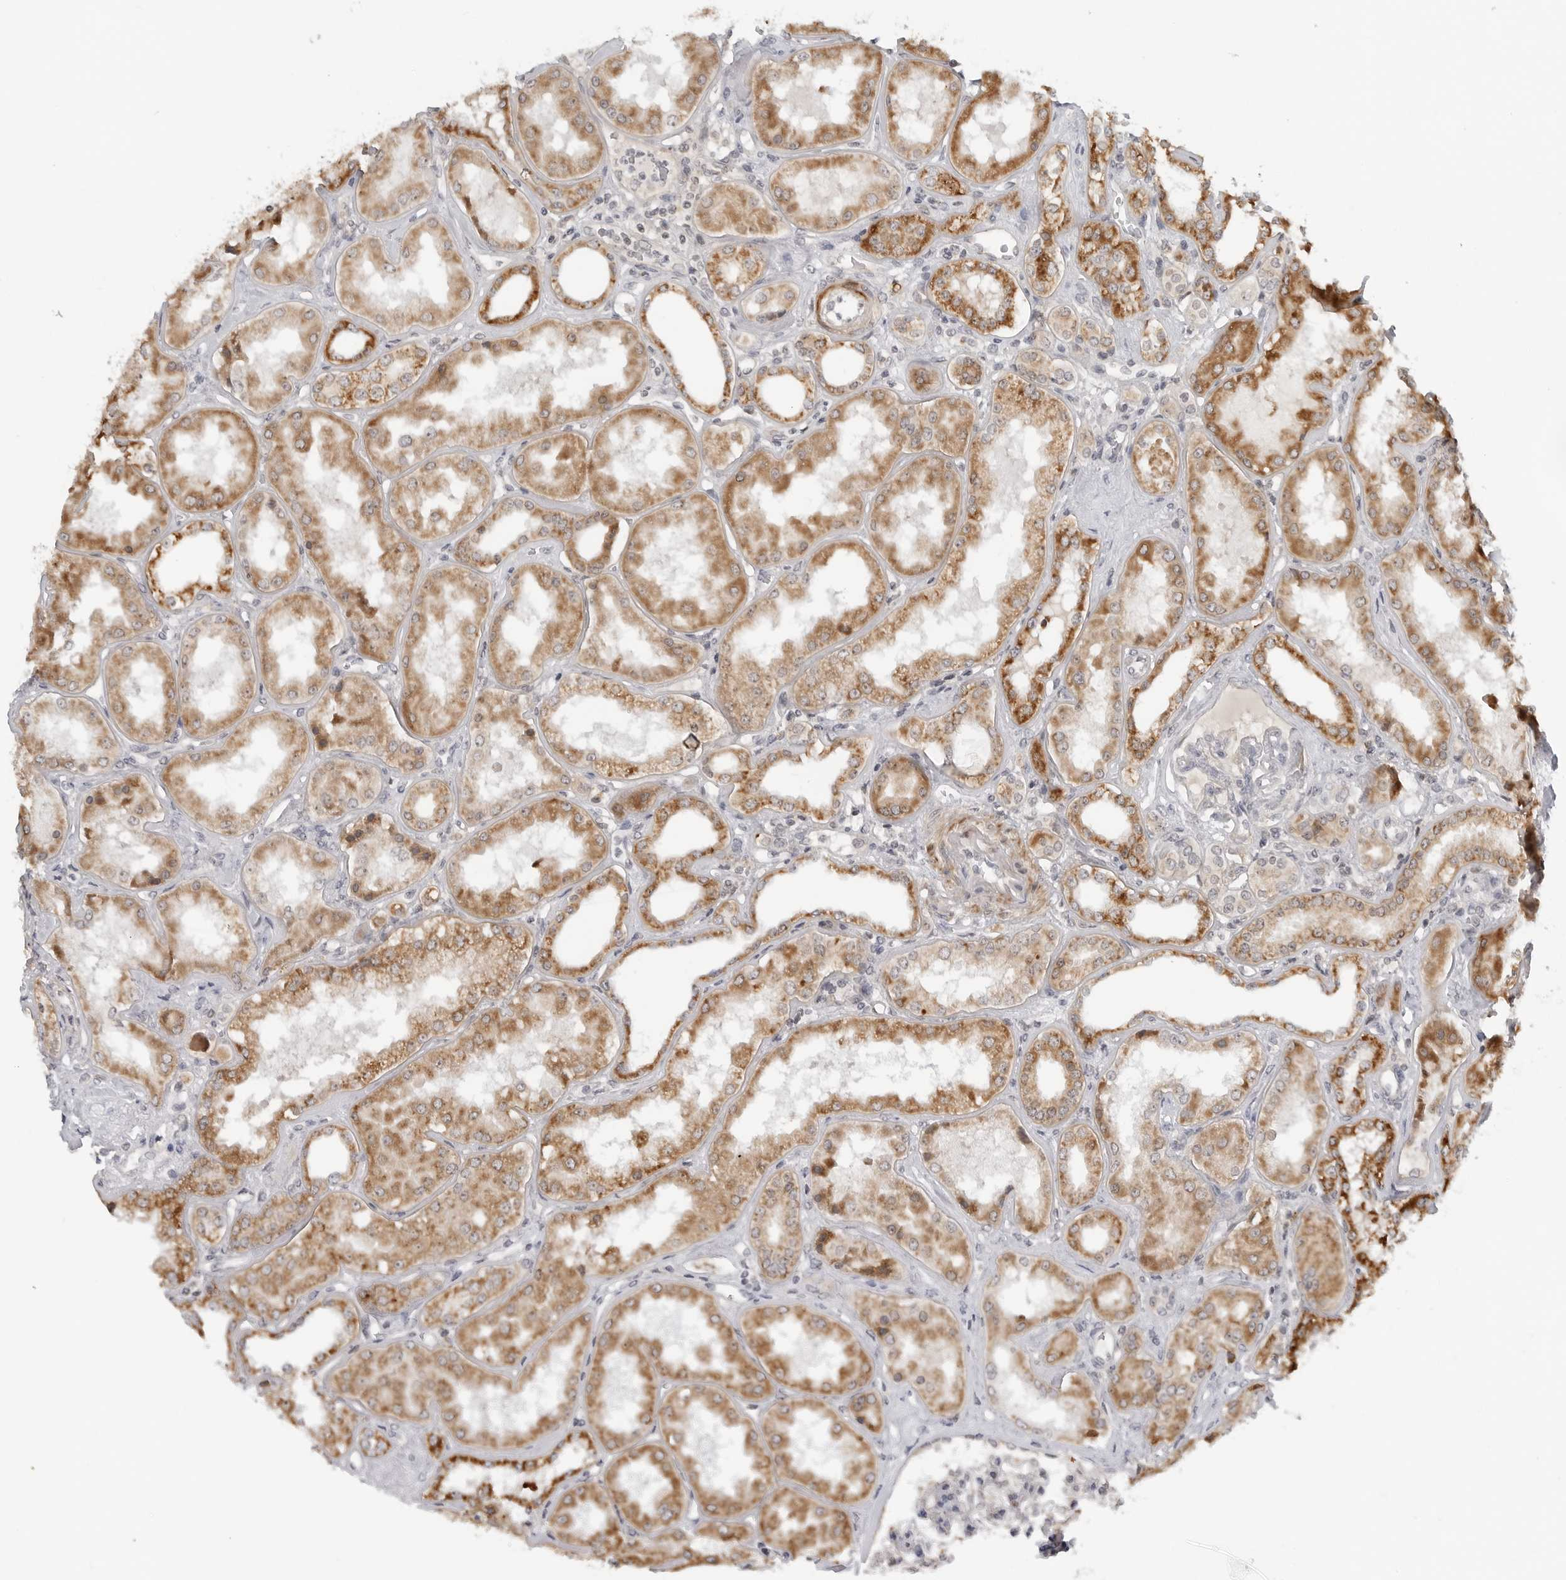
{"staining": {"intensity": "negative", "quantity": "none", "location": "none"}, "tissue": "kidney", "cell_type": "Cells in glomeruli", "image_type": "normal", "snomed": [{"axis": "morphology", "description": "Normal tissue, NOS"}, {"axis": "topography", "description": "Kidney"}], "caption": "Immunohistochemical staining of benign human kidney displays no significant expression in cells in glomeruli. The staining is performed using DAB (3,3'-diaminobenzidine) brown chromogen with nuclei counter-stained in using hematoxylin.", "gene": "PEX2", "patient": {"sex": "female", "age": 56}}